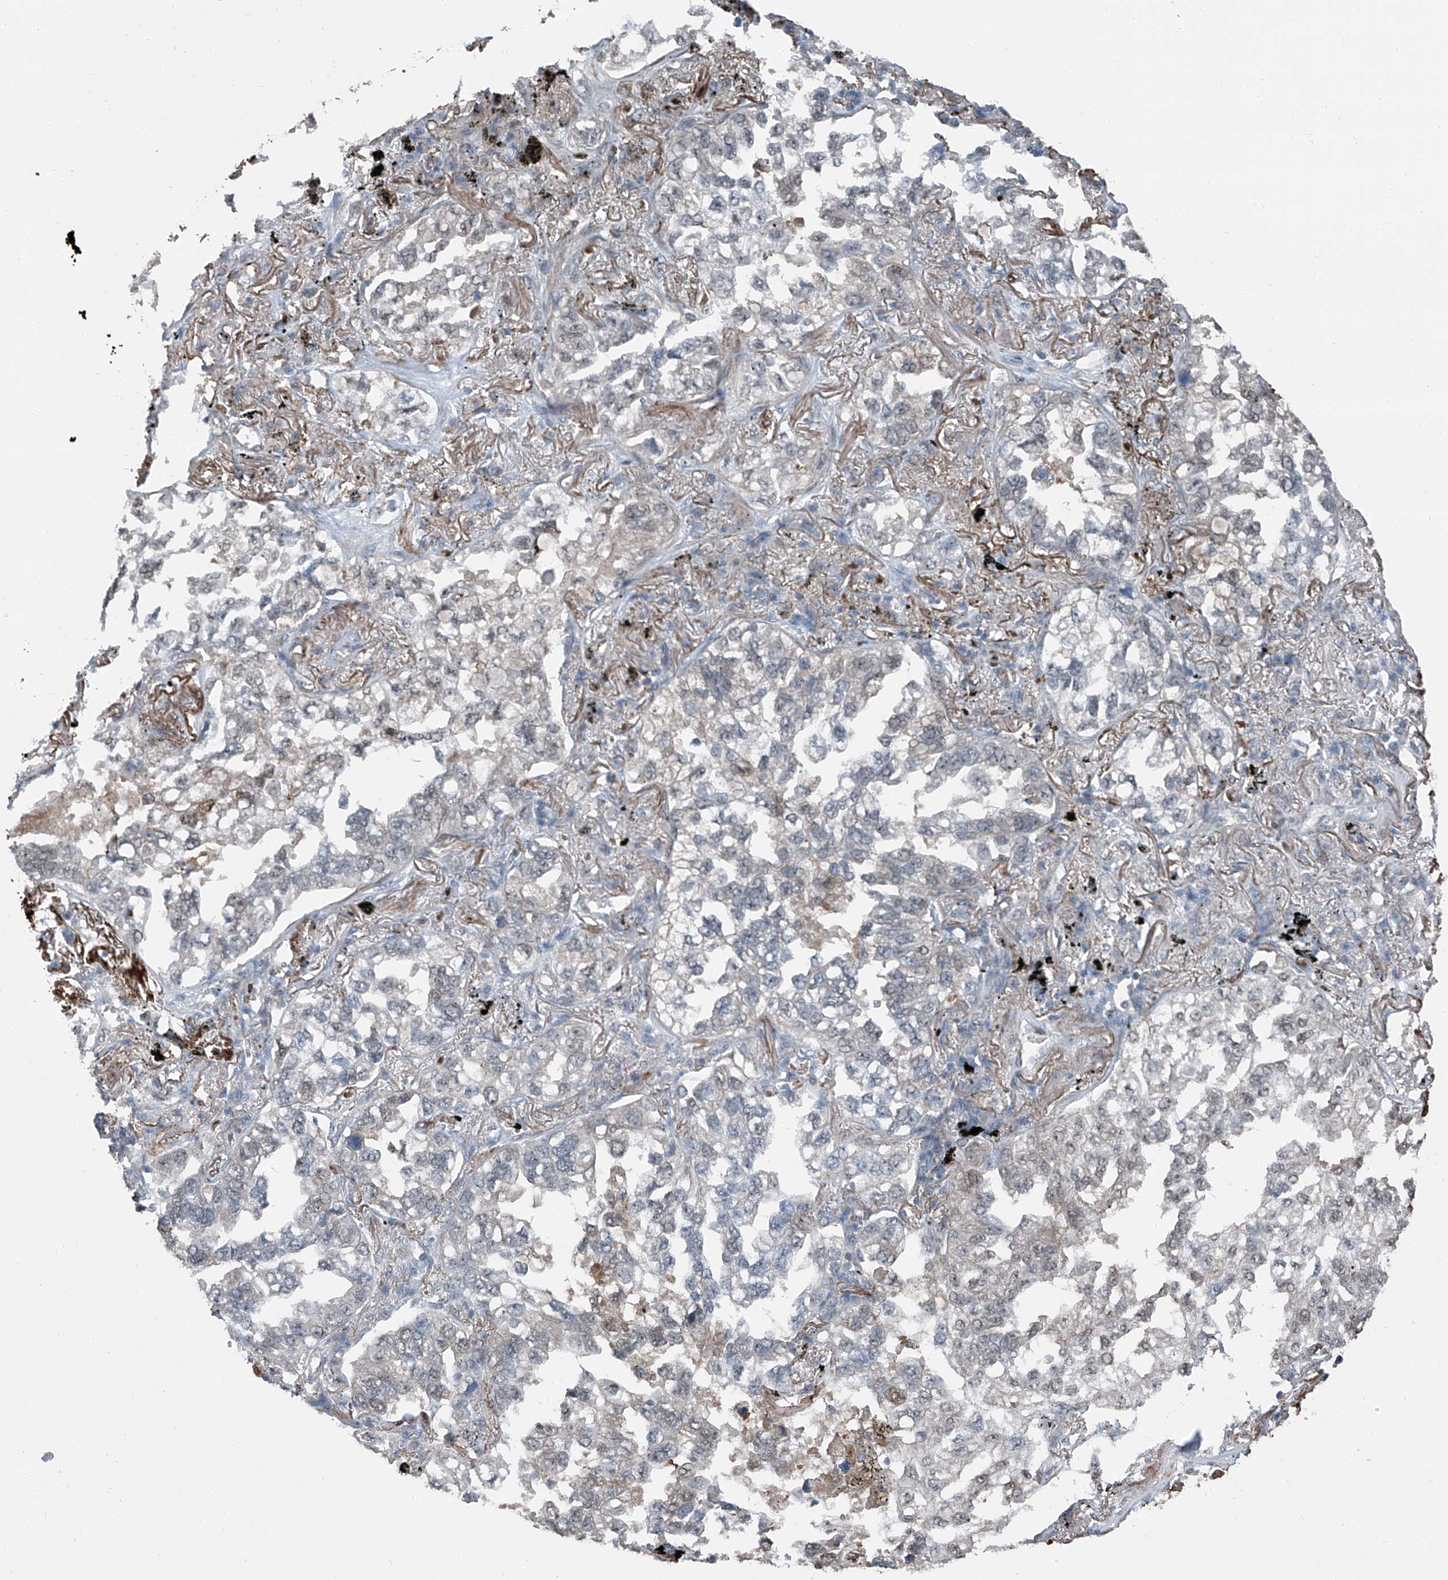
{"staining": {"intensity": "negative", "quantity": "none", "location": "none"}, "tissue": "lung cancer", "cell_type": "Tumor cells", "image_type": "cancer", "snomed": [{"axis": "morphology", "description": "Adenocarcinoma, NOS"}, {"axis": "topography", "description": "Lung"}], "caption": "The image shows no staining of tumor cells in lung cancer.", "gene": "HSPA6", "patient": {"sex": "male", "age": 65}}